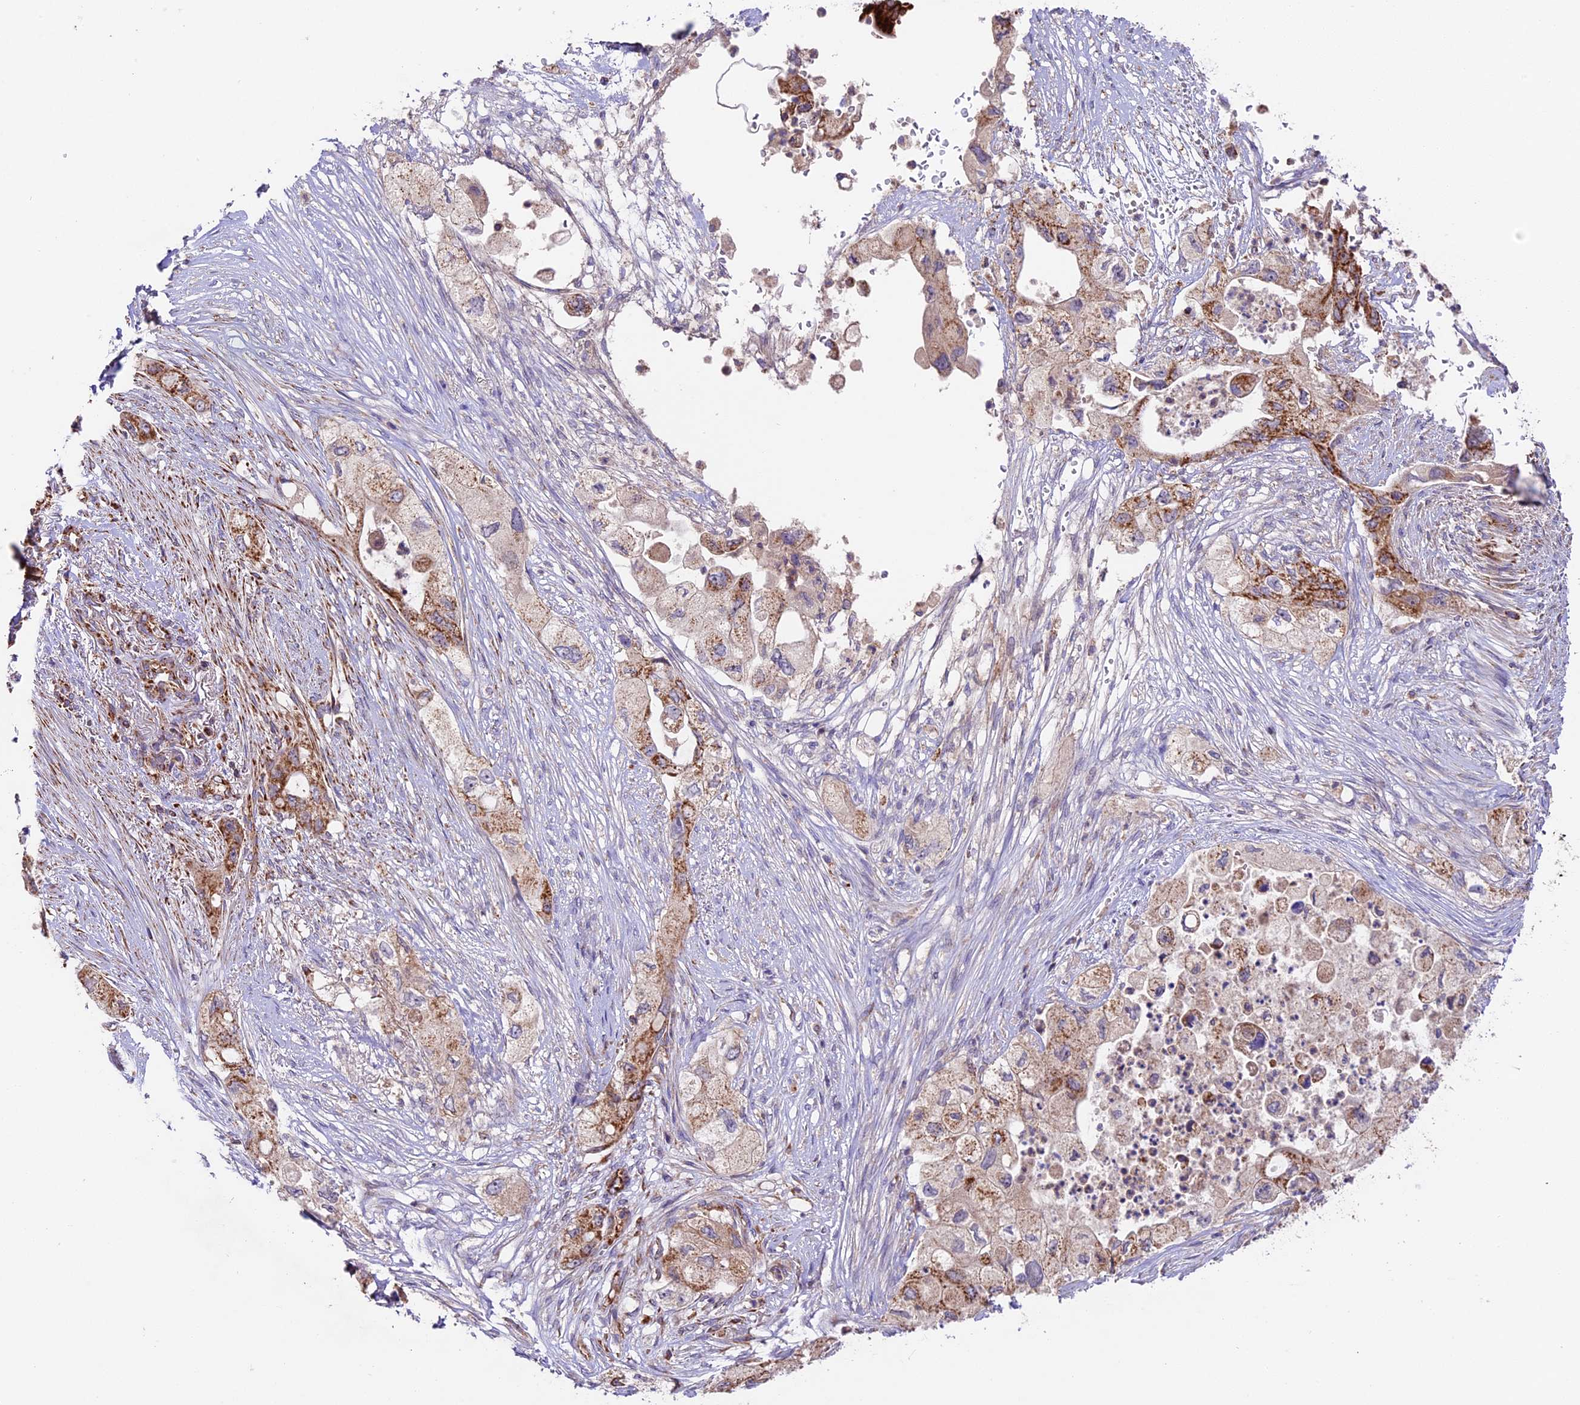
{"staining": {"intensity": "strong", "quantity": "25%-75%", "location": "cytoplasmic/membranous"}, "tissue": "pancreatic cancer", "cell_type": "Tumor cells", "image_type": "cancer", "snomed": [{"axis": "morphology", "description": "Adenocarcinoma, NOS"}, {"axis": "topography", "description": "Pancreas"}], "caption": "Strong cytoplasmic/membranous expression is seen in about 25%-75% of tumor cells in pancreatic cancer (adenocarcinoma).", "gene": "NDUFA8", "patient": {"sex": "female", "age": 73}}